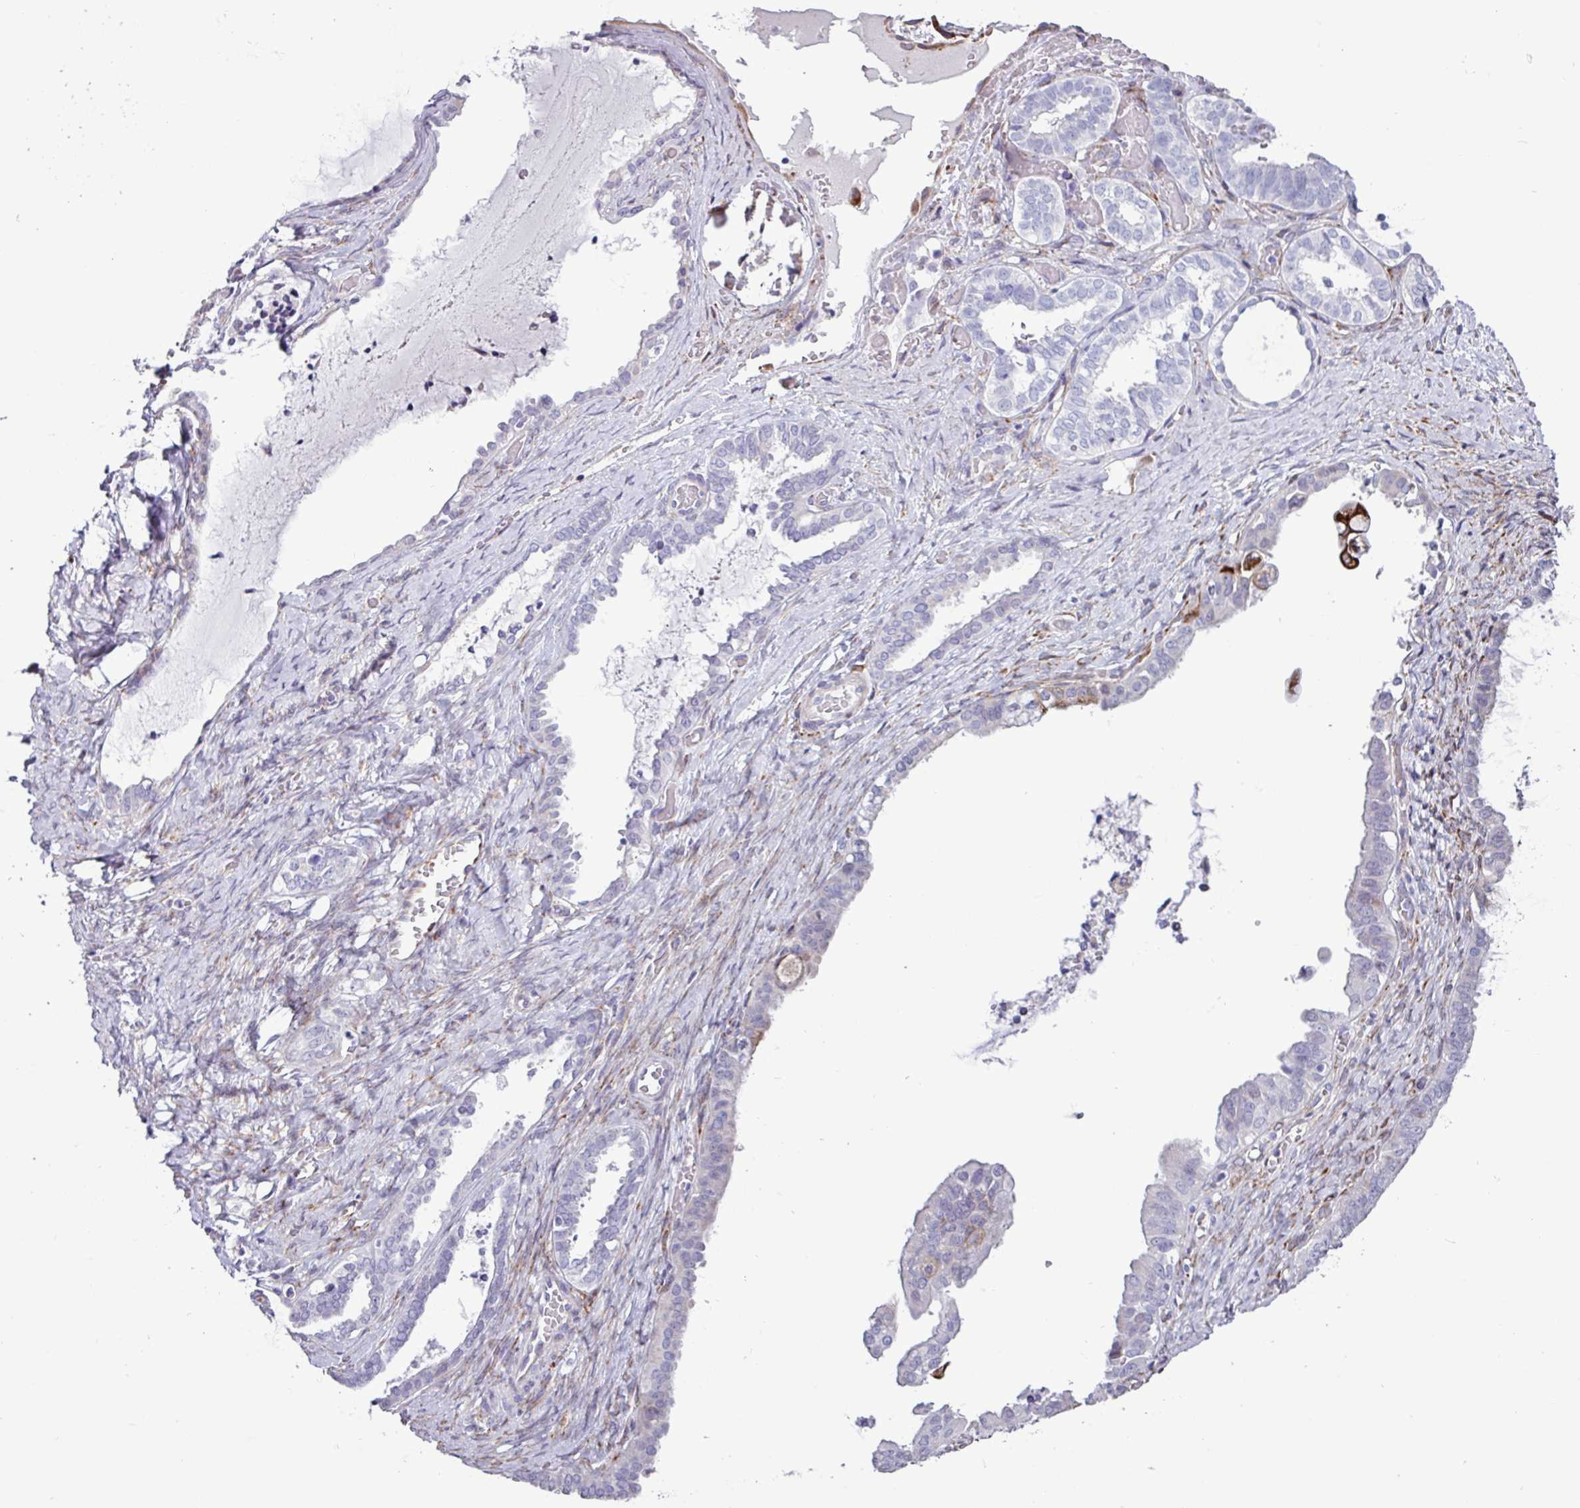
{"staining": {"intensity": "negative", "quantity": "none", "location": "none"}, "tissue": "ovarian cancer", "cell_type": "Tumor cells", "image_type": "cancer", "snomed": [{"axis": "morphology", "description": "Carcinoma, NOS"}, {"axis": "morphology", "description": "Carcinoma, endometroid"}, {"axis": "topography", "description": "Ovary"}], "caption": "Tumor cells show no significant positivity in ovarian endometroid carcinoma. Brightfield microscopy of immunohistochemistry stained with DAB (brown) and hematoxylin (blue), captured at high magnification.", "gene": "PPP1R35", "patient": {"sex": "female", "age": 50}}